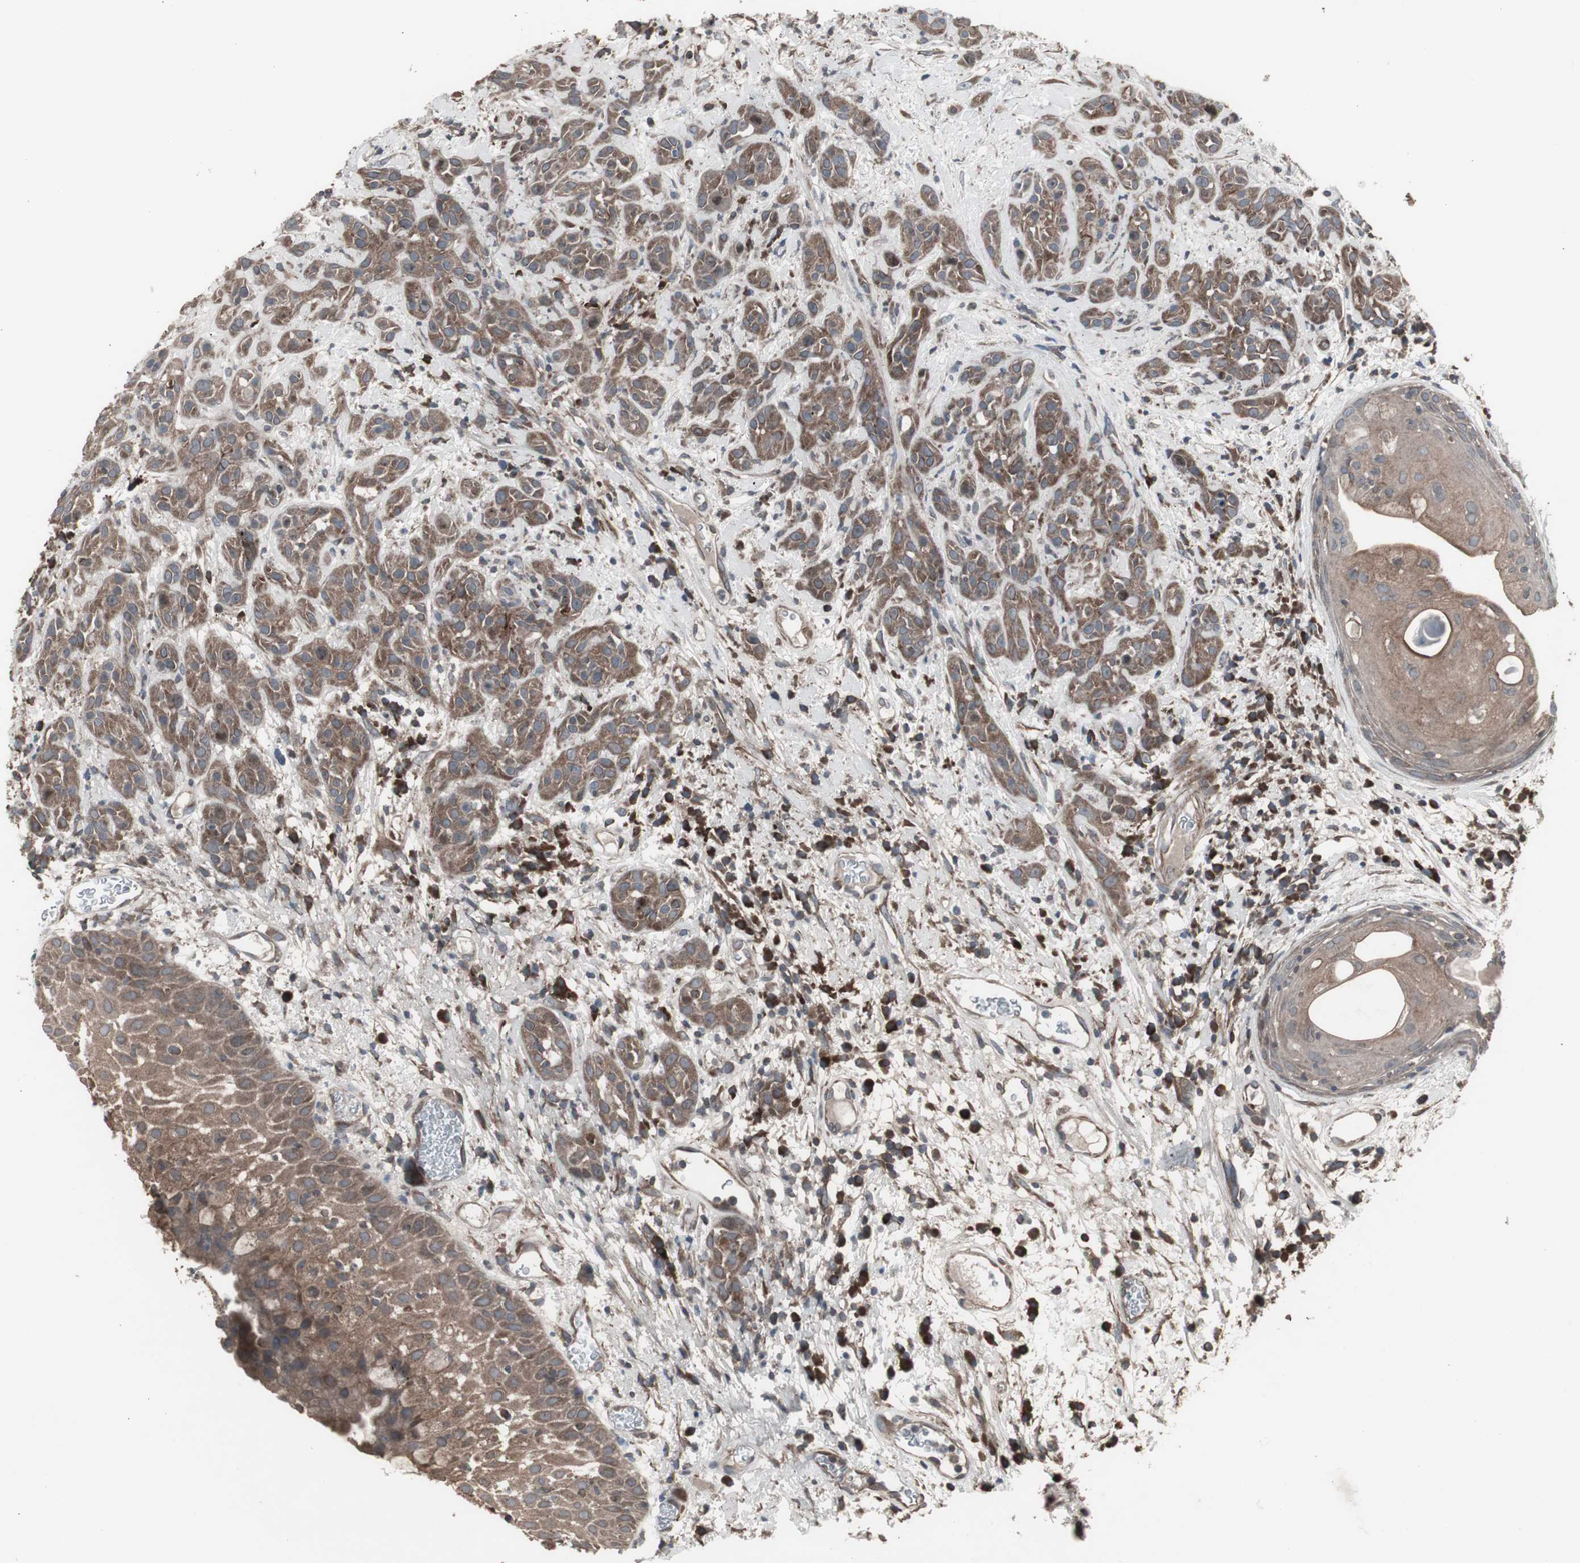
{"staining": {"intensity": "moderate", "quantity": ">75%", "location": "cytoplasmic/membranous"}, "tissue": "head and neck cancer", "cell_type": "Tumor cells", "image_type": "cancer", "snomed": [{"axis": "morphology", "description": "Squamous cell carcinoma, NOS"}, {"axis": "topography", "description": "Head-Neck"}], "caption": "Head and neck cancer (squamous cell carcinoma) tissue shows moderate cytoplasmic/membranous expression in about >75% of tumor cells, visualized by immunohistochemistry. (Stains: DAB in brown, nuclei in blue, Microscopy: brightfield microscopy at high magnification).", "gene": "SSTR2", "patient": {"sex": "male", "age": 62}}